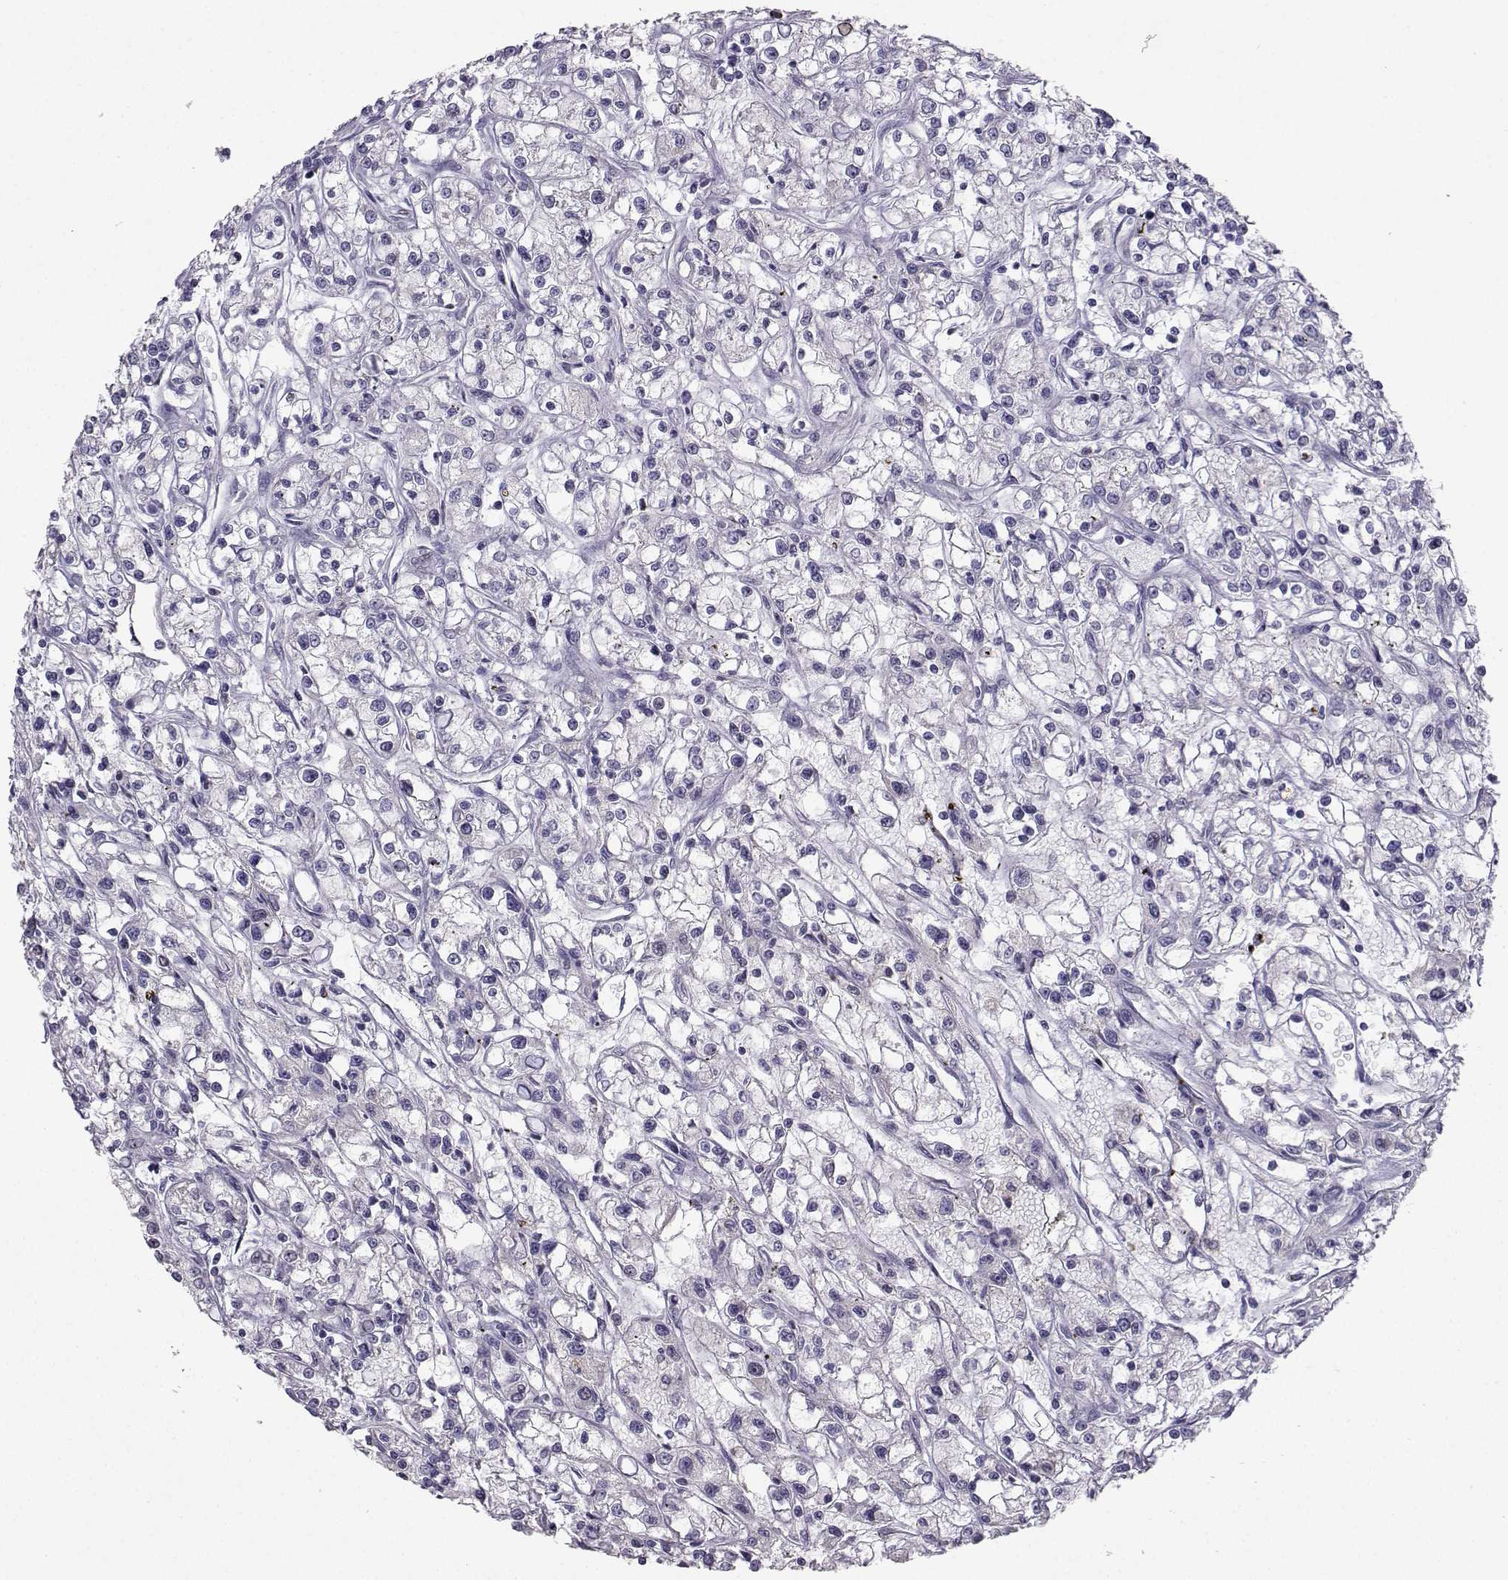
{"staining": {"intensity": "negative", "quantity": "none", "location": "none"}, "tissue": "renal cancer", "cell_type": "Tumor cells", "image_type": "cancer", "snomed": [{"axis": "morphology", "description": "Adenocarcinoma, NOS"}, {"axis": "topography", "description": "Kidney"}], "caption": "Renal cancer (adenocarcinoma) stained for a protein using IHC reveals no expression tumor cells.", "gene": "CARTPT", "patient": {"sex": "female", "age": 59}}